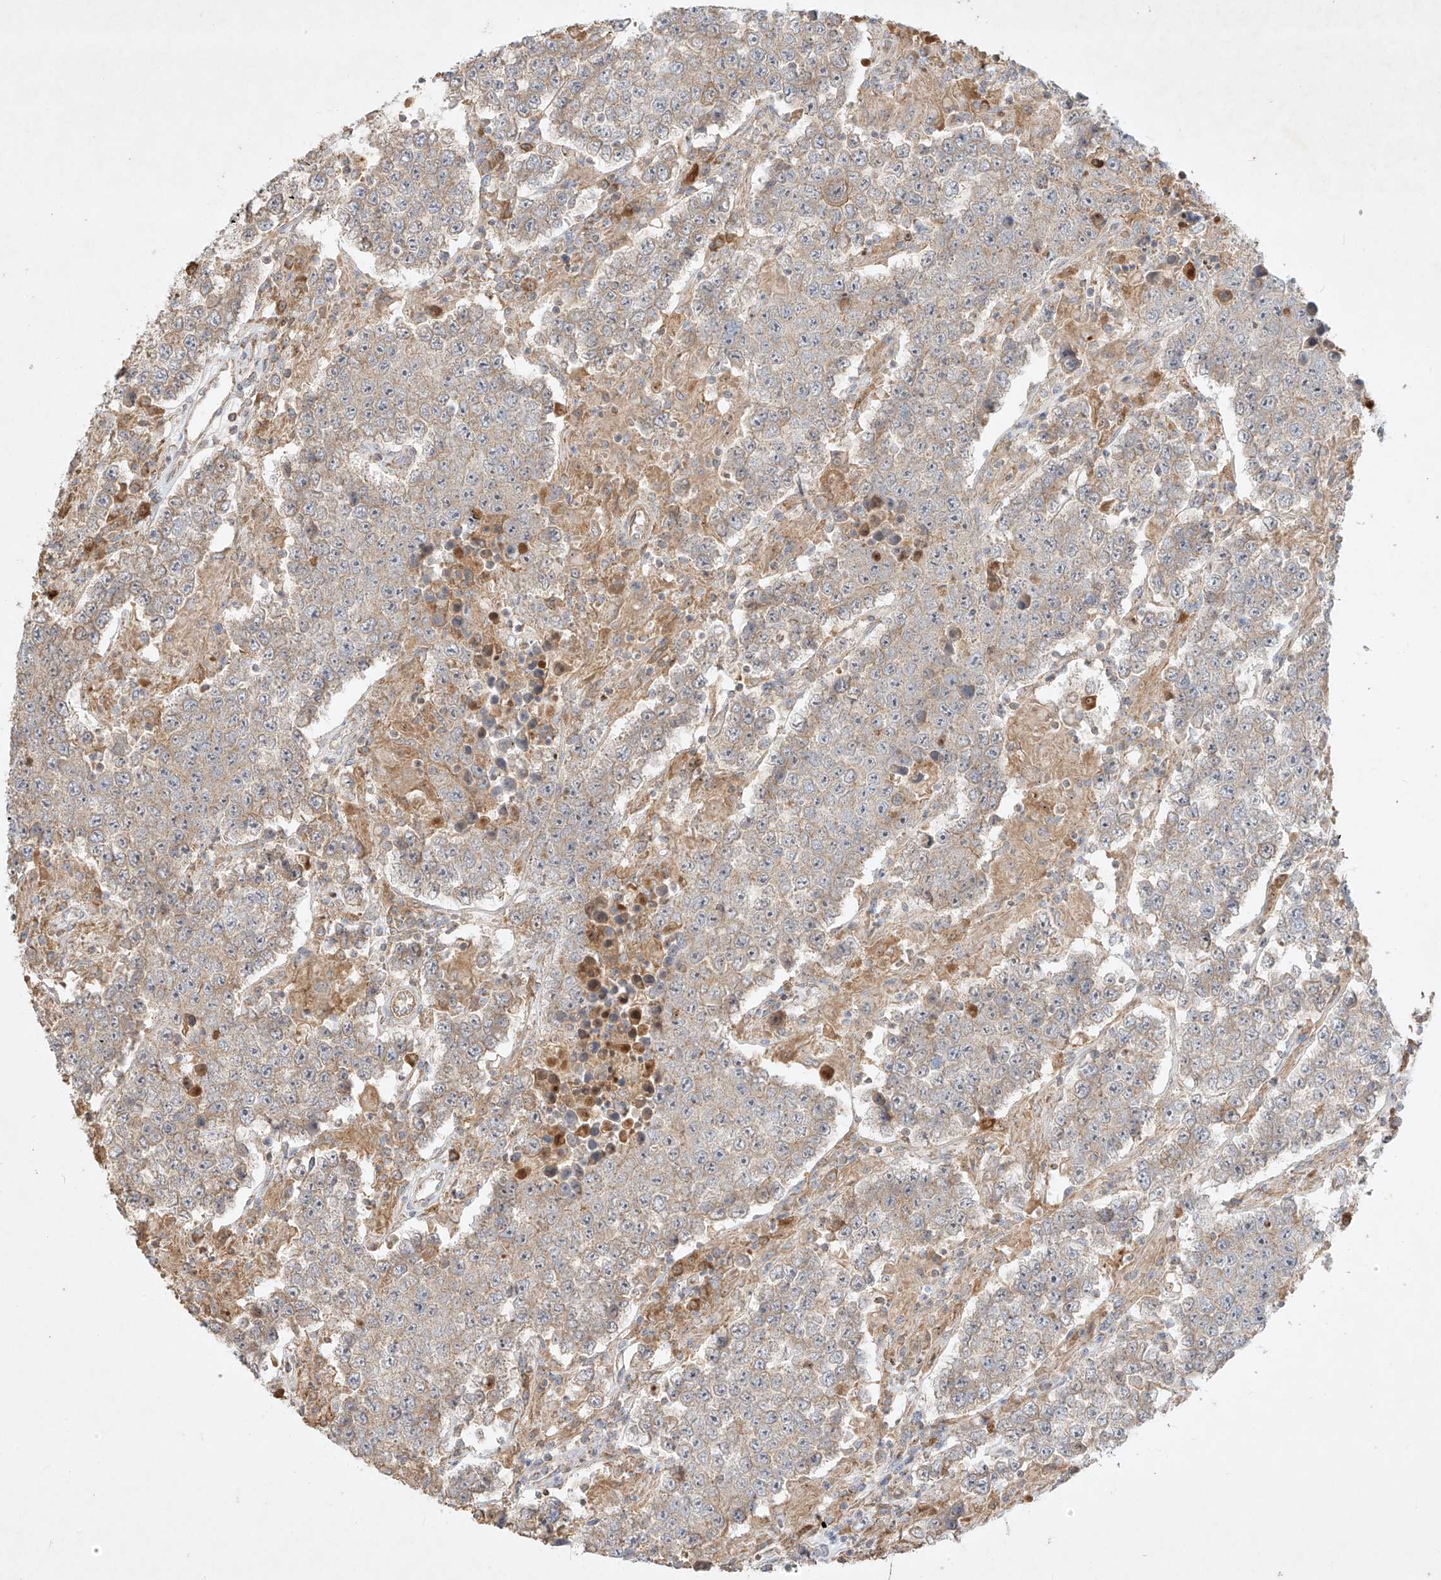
{"staining": {"intensity": "negative", "quantity": "none", "location": "none"}, "tissue": "testis cancer", "cell_type": "Tumor cells", "image_type": "cancer", "snomed": [{"axis": "morphology", "description": "Normal tissue, NOS"}, {"axis": "morphology", "description": "Urothelial carcinoma, High grade"}, {"axis": "morphology", "description": "Seminoma, NOS"}, {"axis": "morphology", "description": "Carcinoma, Embryonal, NOS"}, {"axis": "topography", "description": "Urinary bladder"}, {"axis": "topography", "description": "Testis"}], "caption": "A photomicrograph of testis cancer stained for a protein shows no brown staining in tumor cells. (DAB immunohistochemistry, high magnification).", "gene": "KPNA7", "patient": {"sex": "male", "age": 41}}